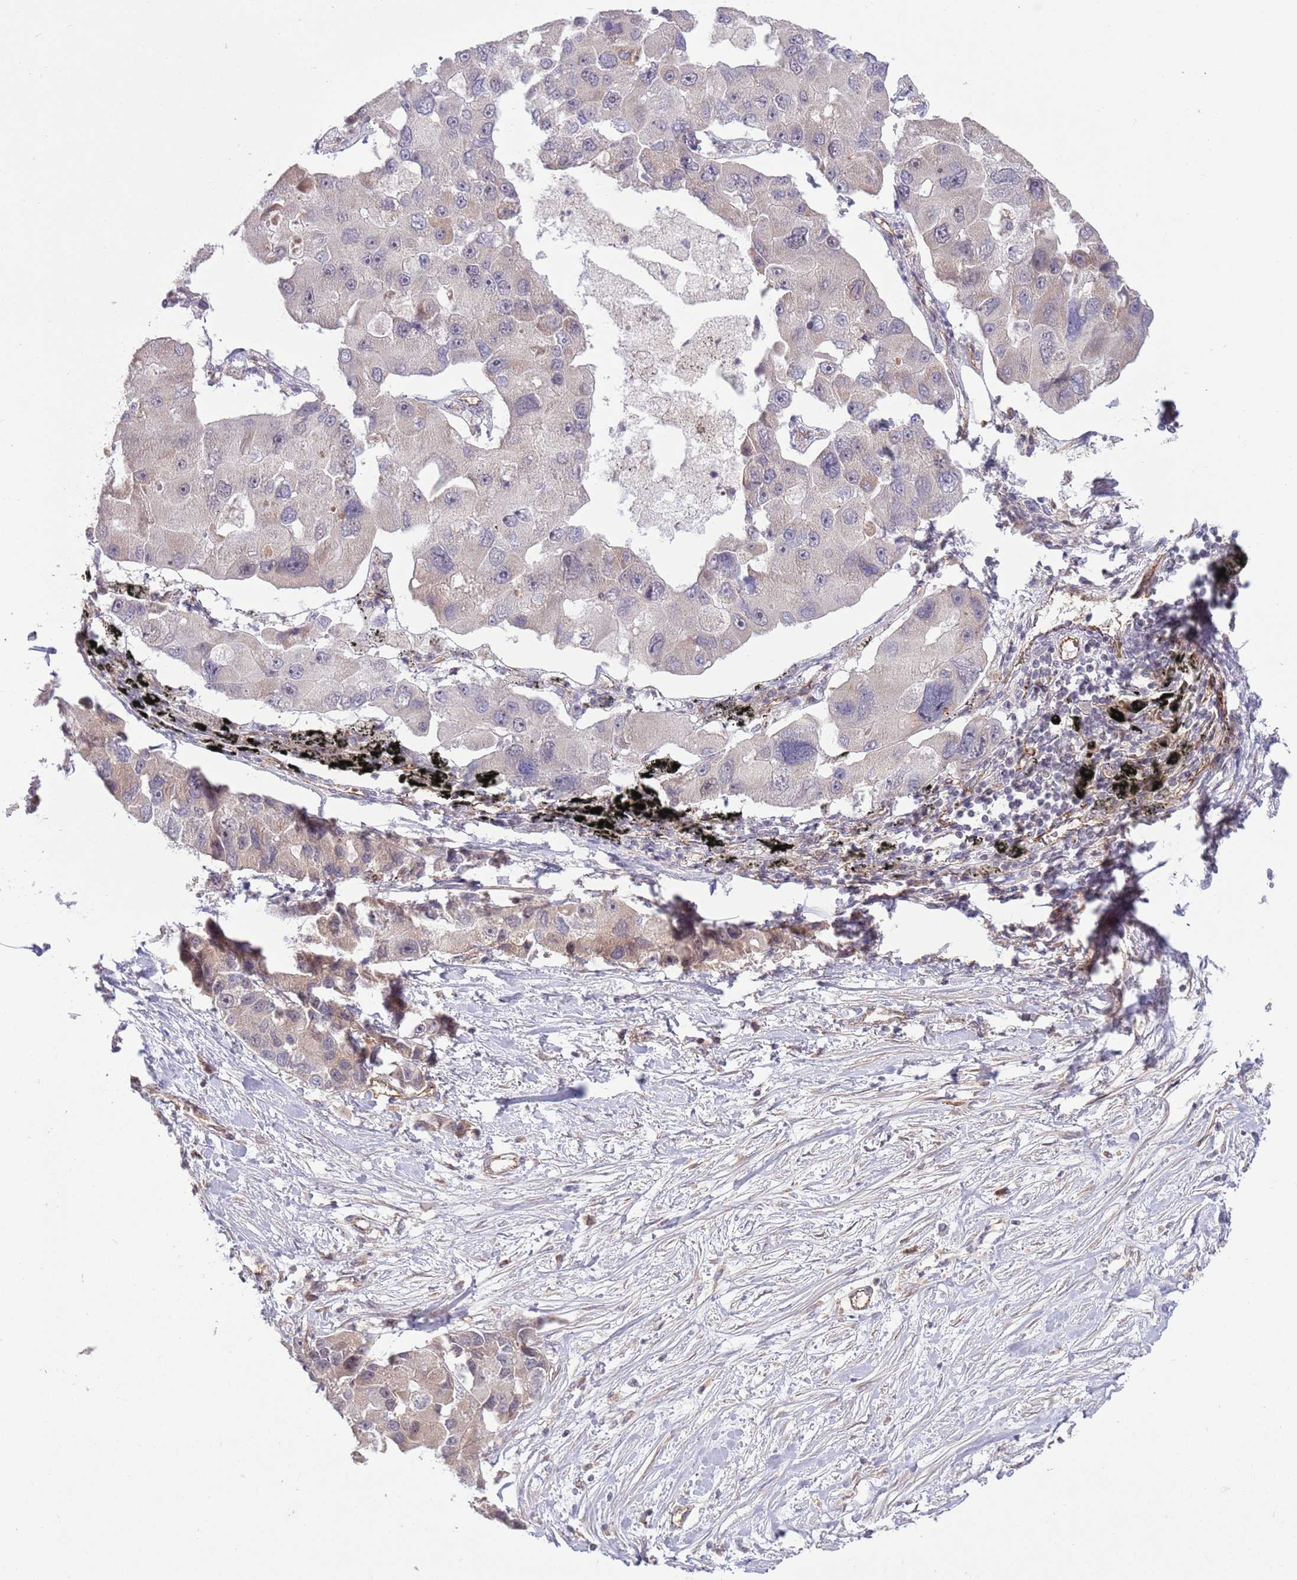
{"staining": {"intensity": "negative", "quantity": "none", "location": "none"}, "tissue": "lung cancer", "cell_type": "Tumor cells", "image_type": "cancer", "snomed": [{"axis": "morphology", "description": "Adenocarcinoma, NOS"}, {"axis": "topography", "description": "Lung"}], "caption": "There is no significant staining in tumor cells of lung cancer. The staining was performed using DAB to visualize the protein expression in brown, while the nuclei were stained in blue with hematoxylin (Magnification: 20x).", "gene": "DPP10", "patient": {"sex": "female", "age": 54}}